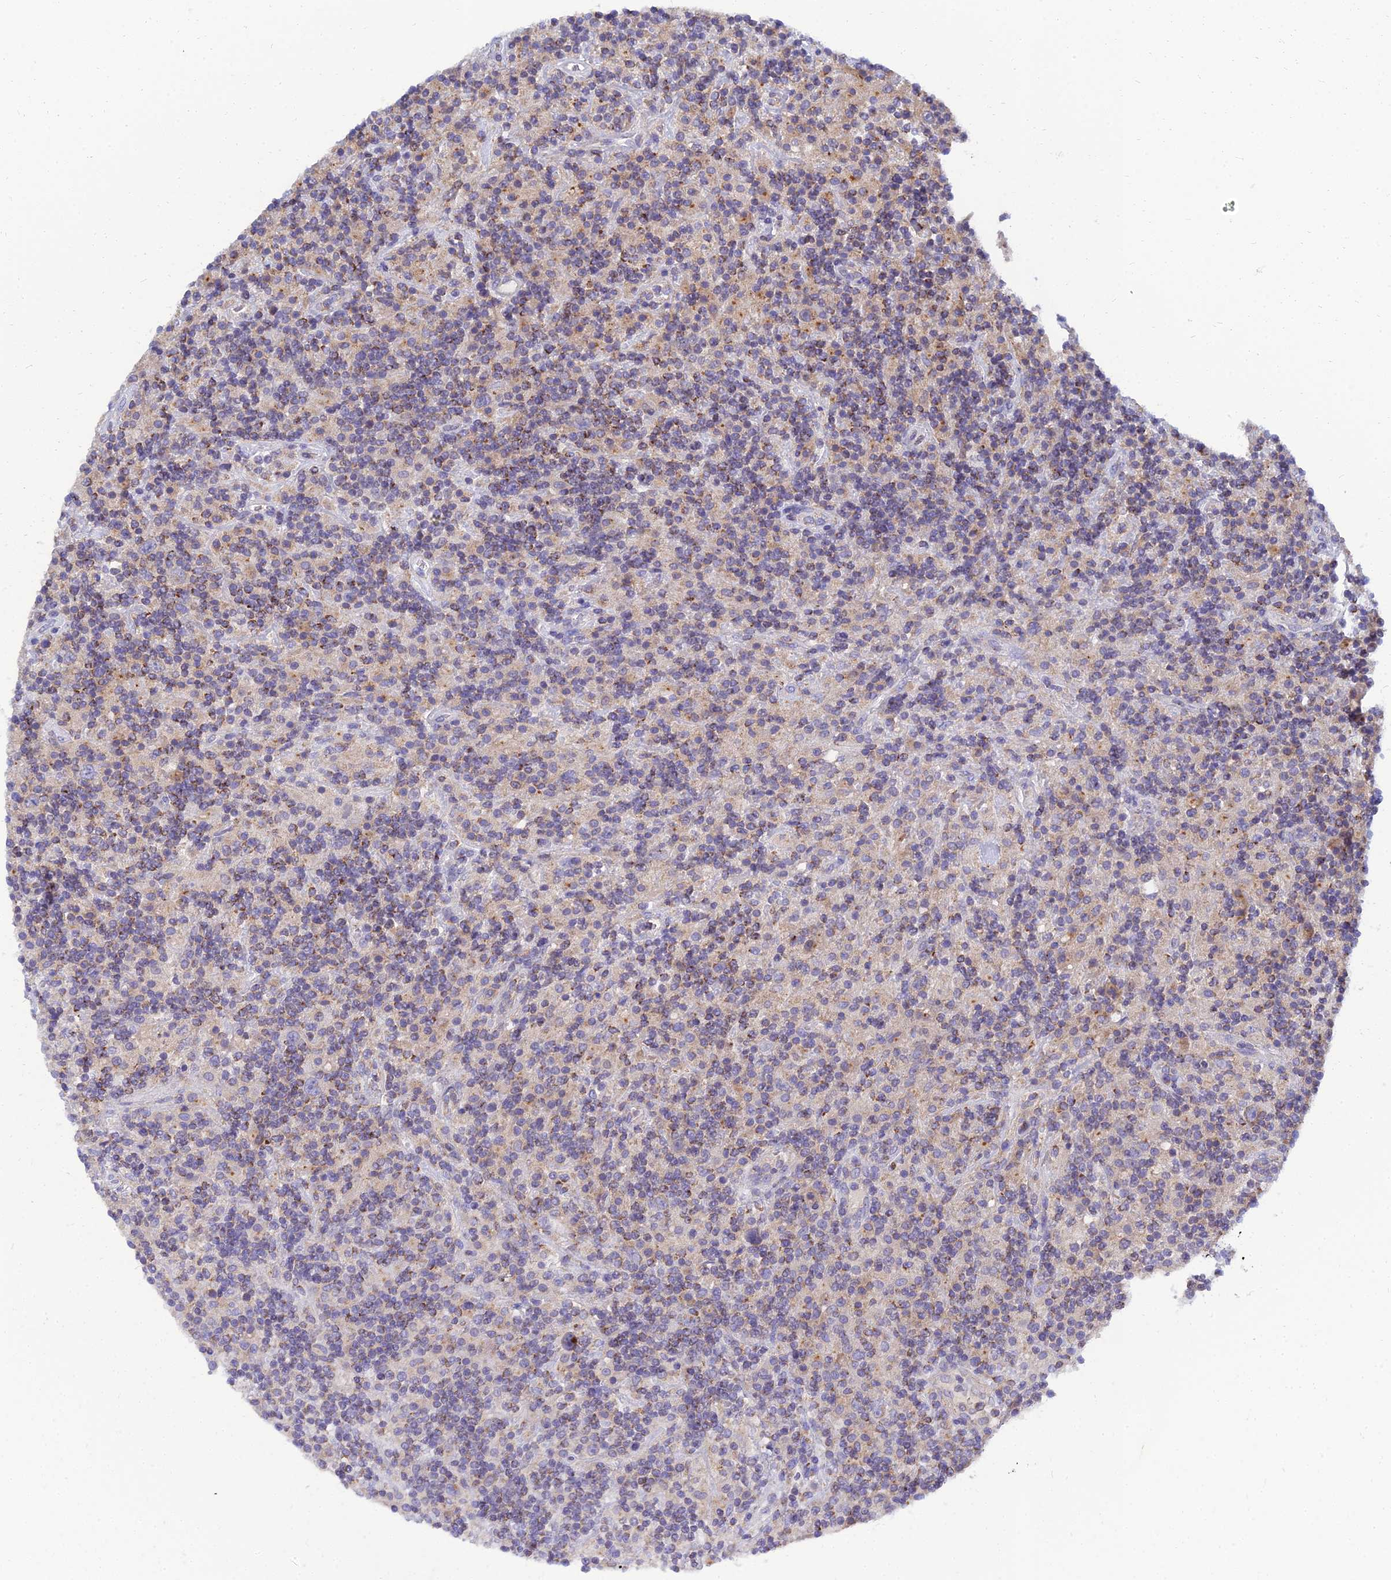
{"staining": {"intensity": "moderate", "quantity": "<25%", "location": "cytoplasmic/membranous"}, "tissue": "lymphoma", "cell_type": "Tumor cells", "image_type": "cancer", "snomed": [{"axis": "morphology", "description": "Hodgkin's disease, NOS"}, {"axis": "topography", "description": "Lymph node"}], "caption": "Tumor cells demonstrate low levels of moderate cytoplasmic/membranous positivity in about <25% of cells in lymphoma. Nuclei are stained in blue.", "gene": "NPY", "patient": {"sex": "male", "age": 70}}